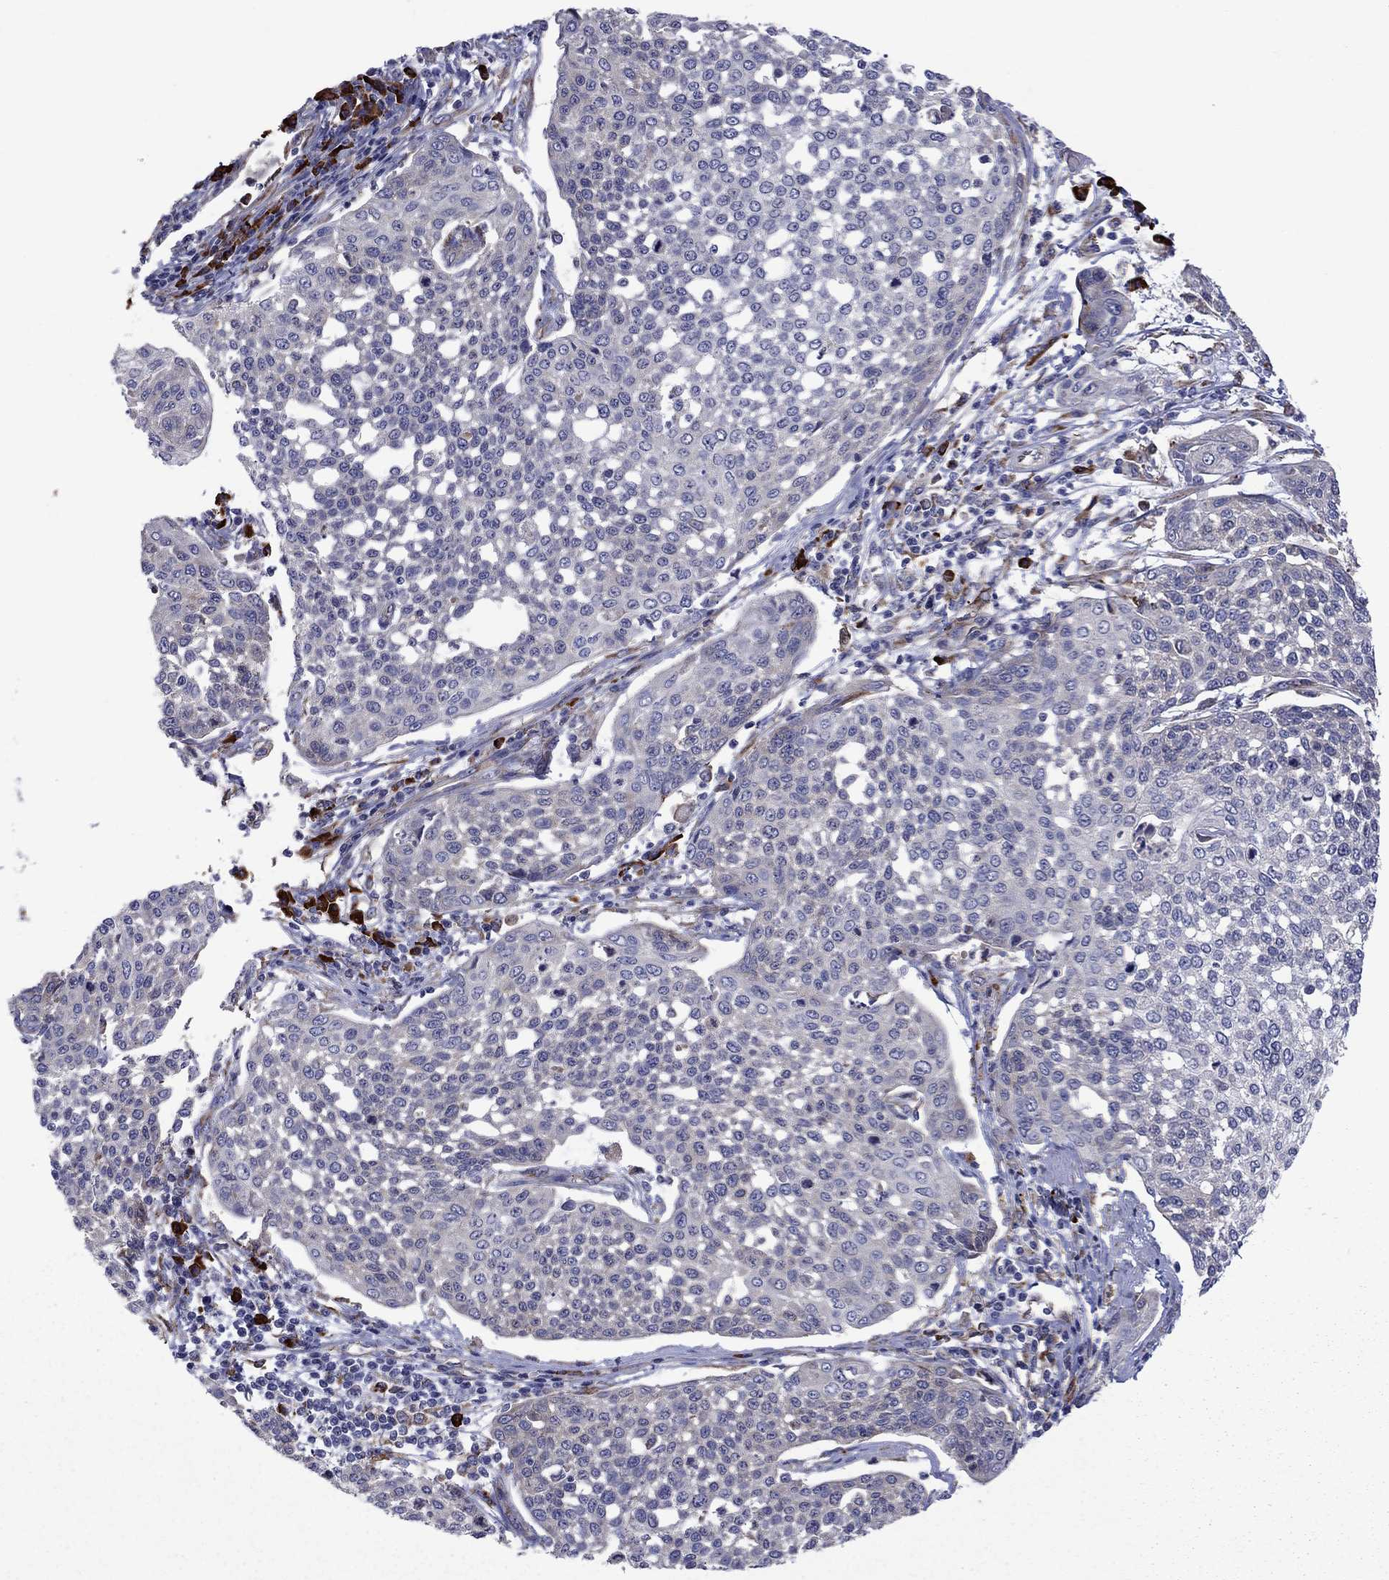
{"staining": {"intensity": "negative", "quantity": "none", "location": "none"}, "tissue": "cervical cancer", "cell_type": "Tumor cells", "image_type": "cancer", "snomed": [{"axis": "morphology", "description": "Squamous cell carcinoma, NOS"}, {"axis": "topography", "description": "Cervix"}], "caption": "Cervical cancer stained for a protein using IHC reveals no expression tumor cells.", "gene": "ASNS", "patient": {"sex": "female", "age": 34}}